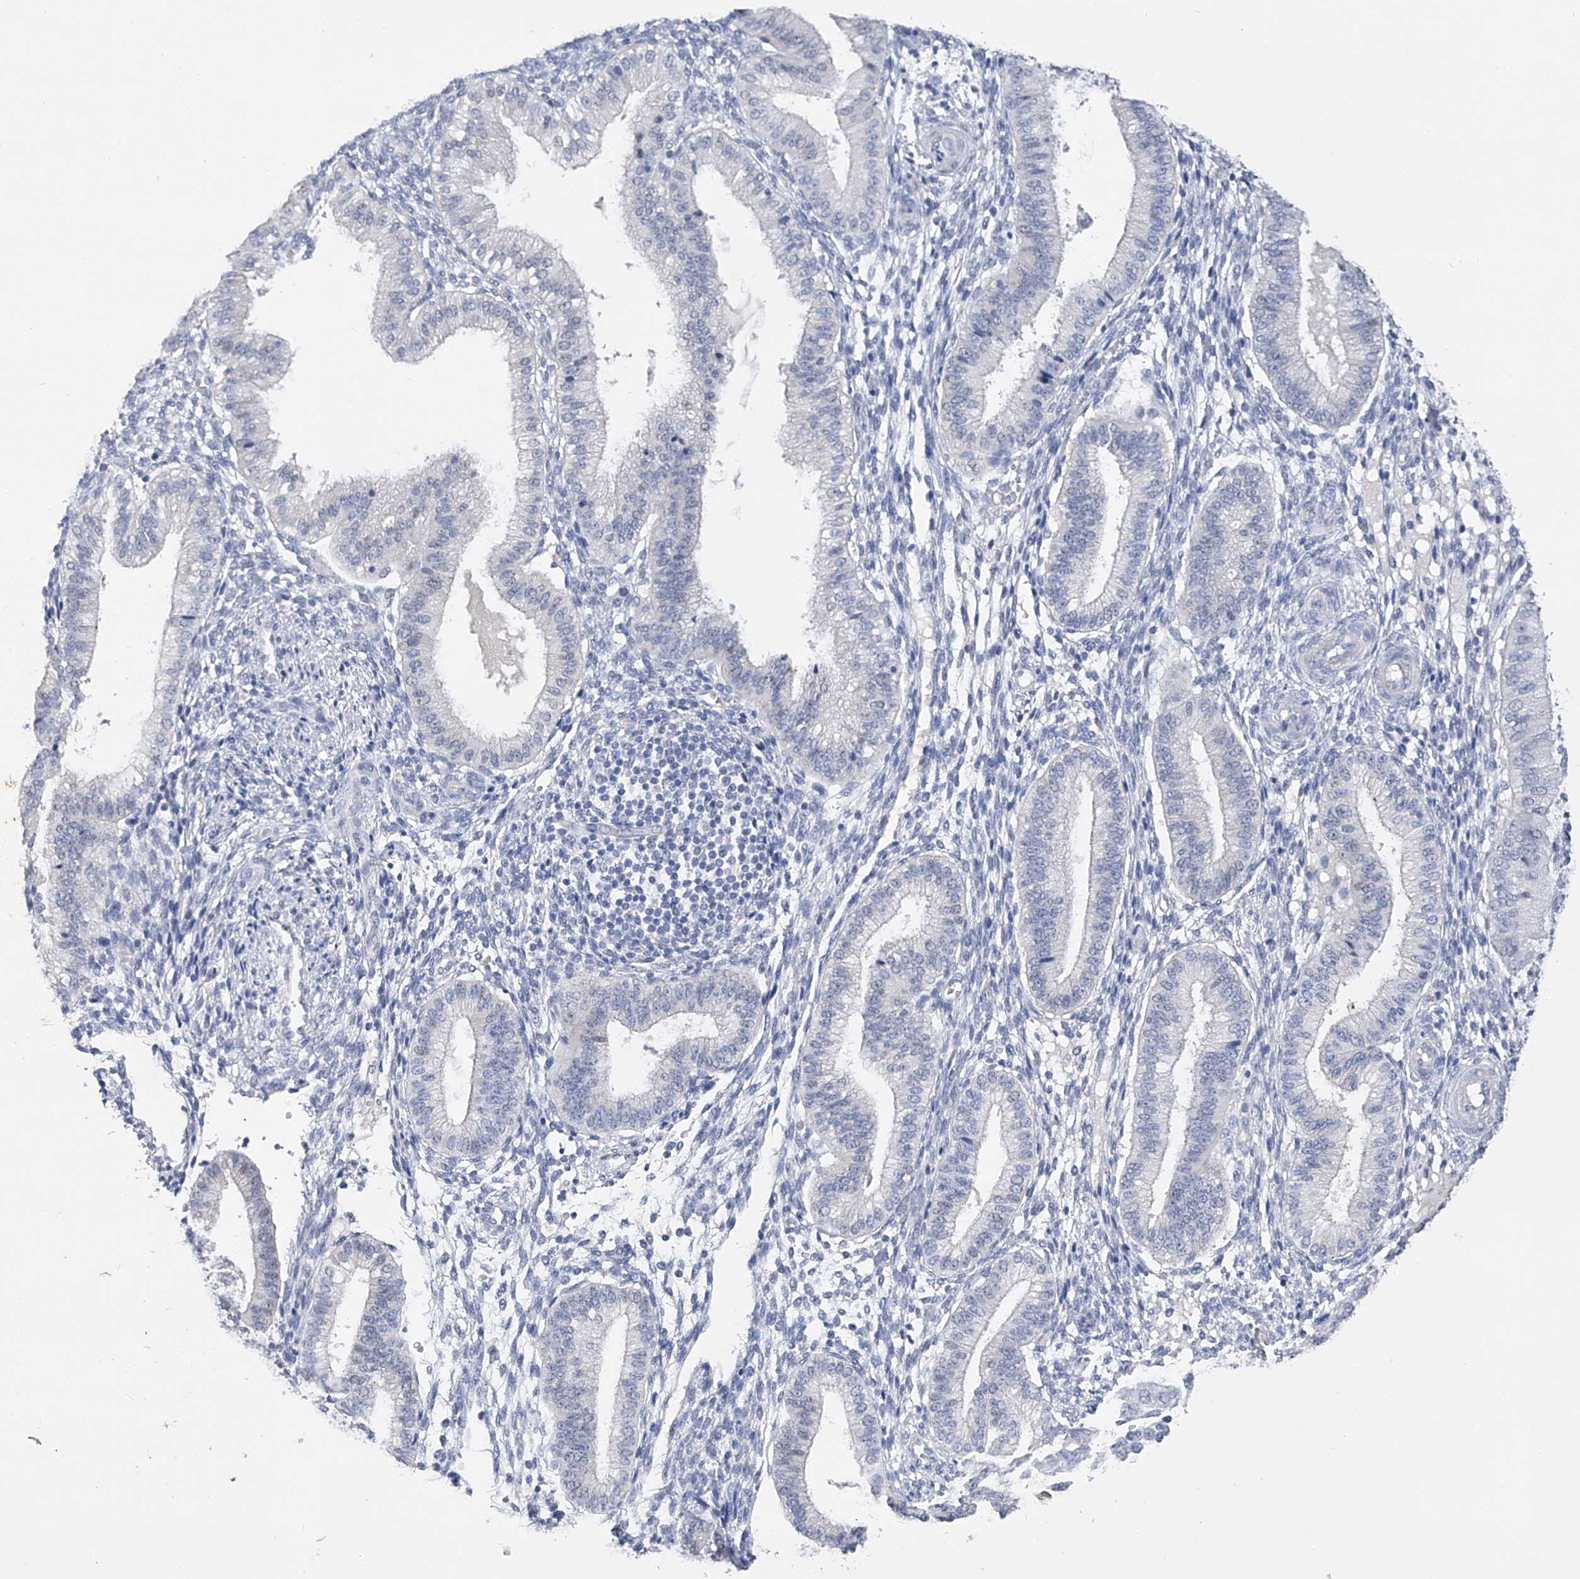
{"staining": {"intensity": "negative", "quantity": "none", "location": "none"}, "tissue": "endometrium", "cell_type": "Cells in endometrial stroma", "image_type": "normal", "snomed": [{"axis": "morphology", "description": "Normal tissue, NOS"}, {"axis": "topography", "description": "Endometrium"}], "caption": "Immunohistochemistry (IHC) of benign endometrium demonstrates no staining in cells in endometrial stroma.", "gene": "ADRA1A", "patient": {"sex": "female", "age": 39}}